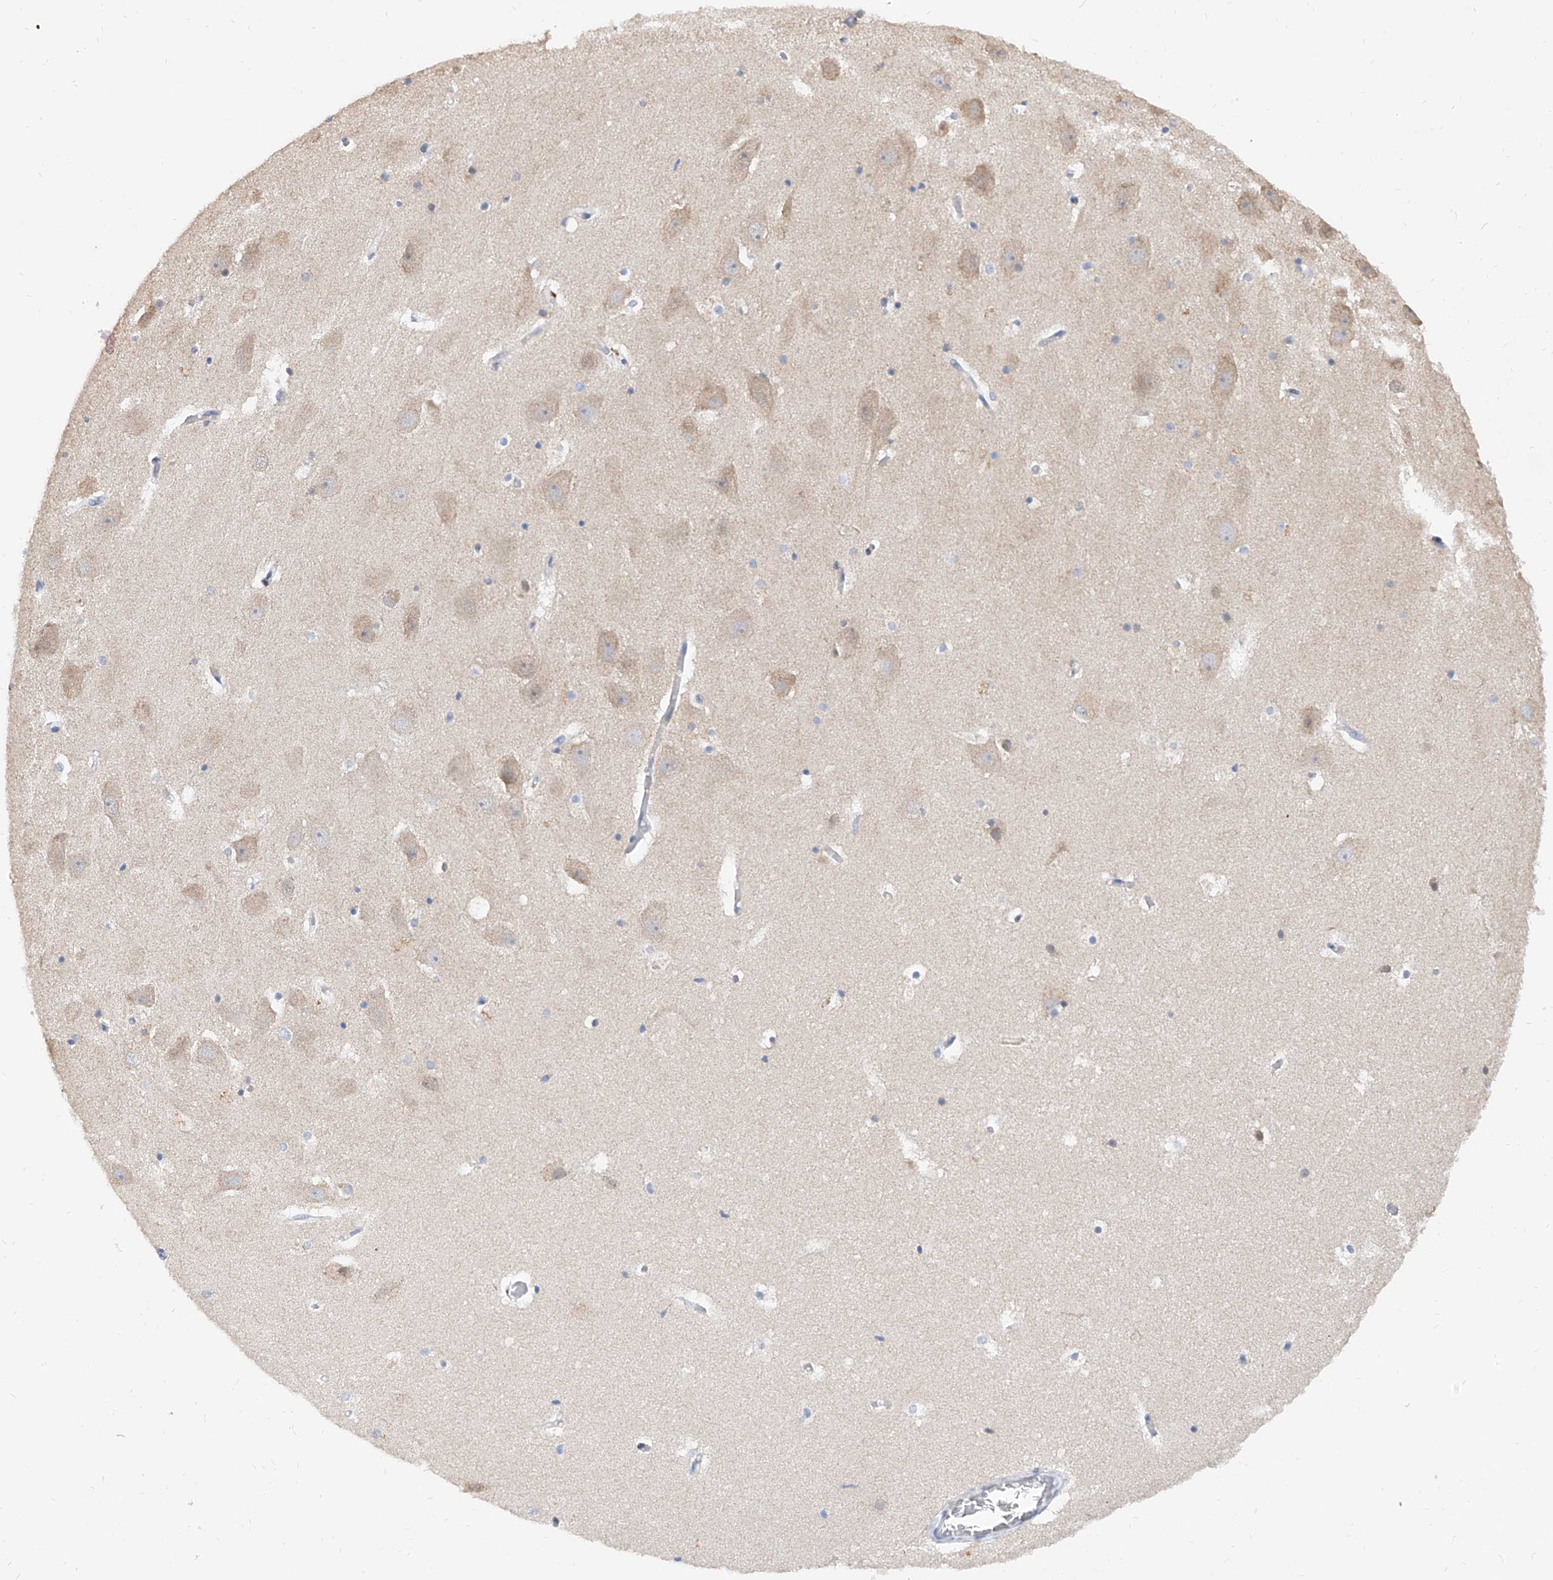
{"staining": {"intensity": "weak", "quantity": "<25%", "location": "cytoplasmic/membranous"}, "tissue": "hippocampus", "cell_type": "Glial cells", "image_type": "normal", "snomed": [{"axis": "morphology", "description": "Normal tissue, NOS"}, {"axis": "topography", "description": "Hippocampus"}], "caption": "Immunohistochemical staining of unremarkable hippocampus demonstrates no significant staining in glial cells.", "gene": "CARMIL3", "patient": {"sex": "female", "age": 52}}